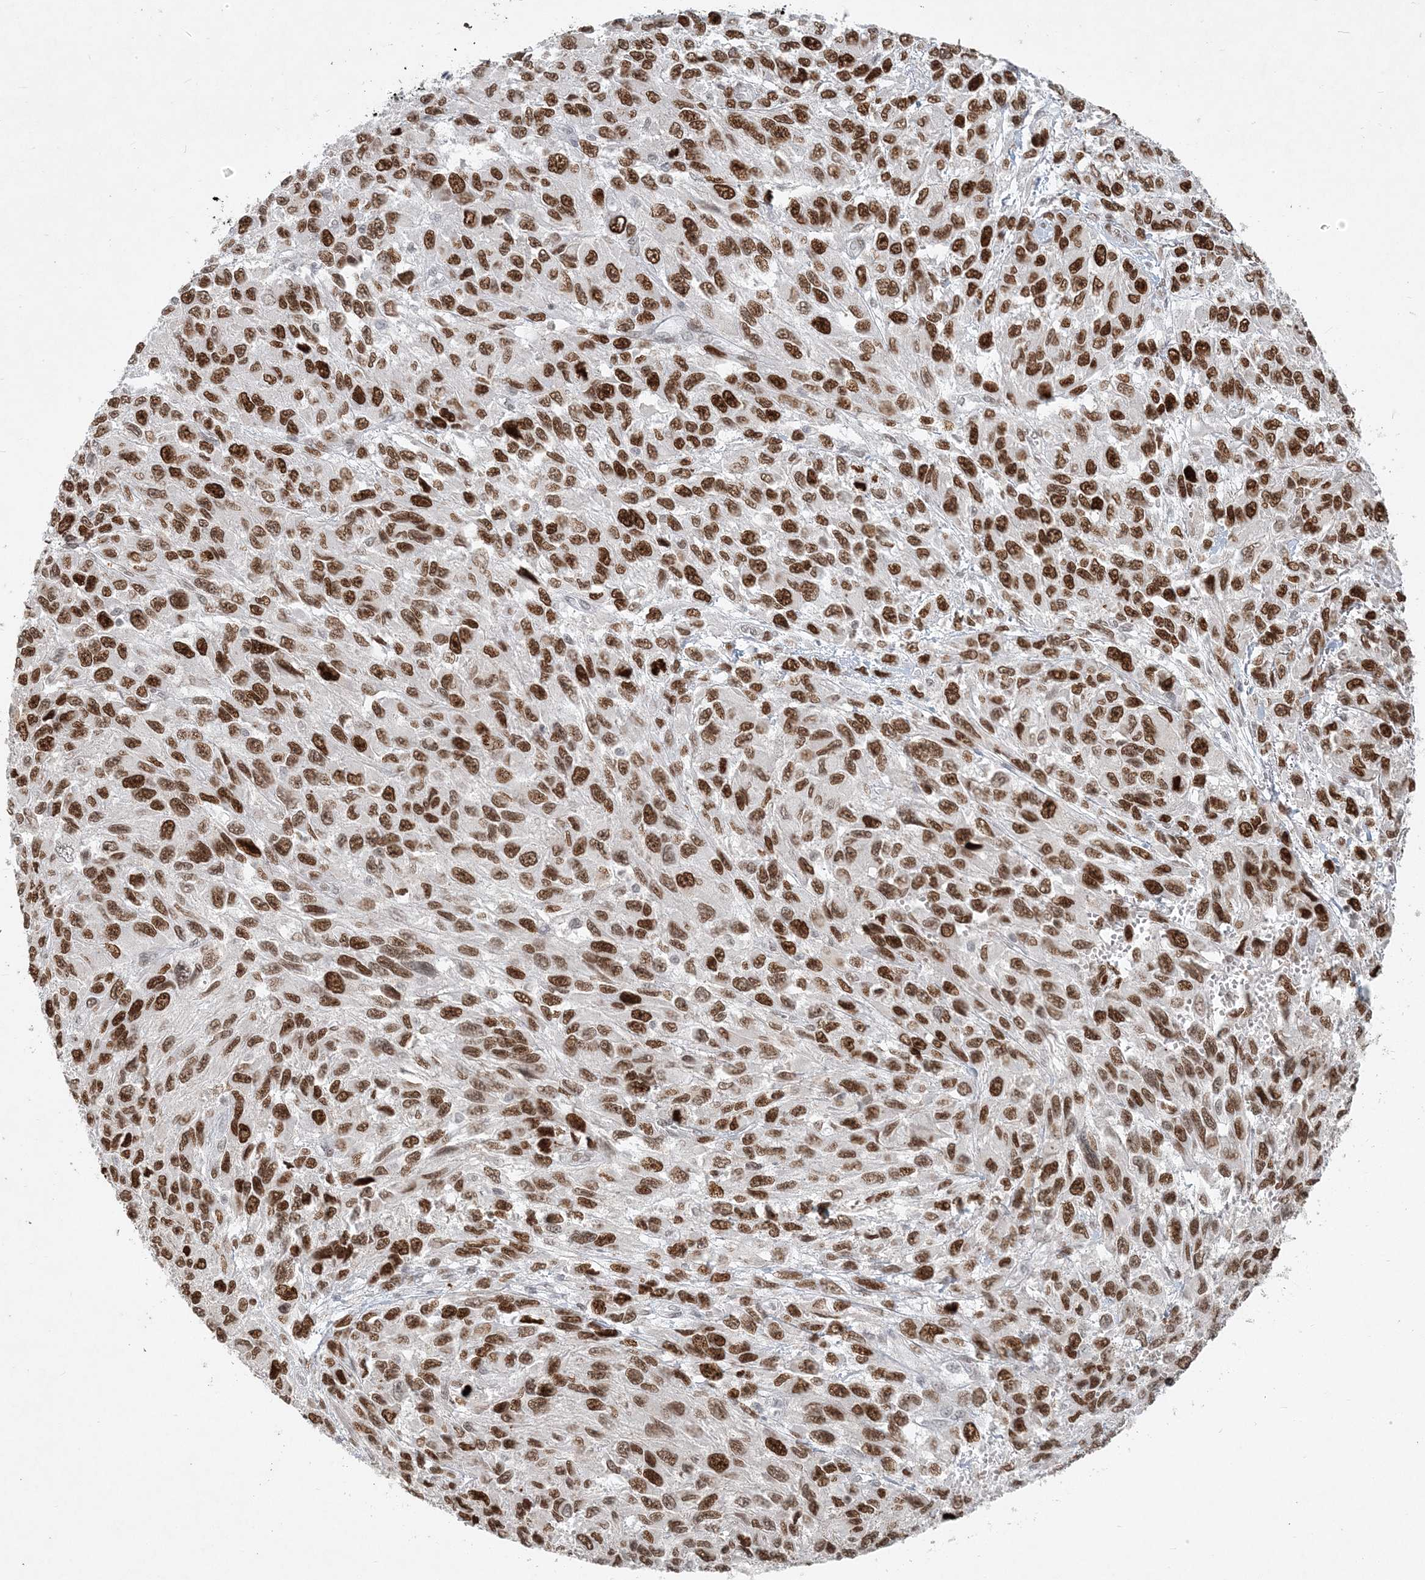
{"staining": {"intensity": "strong", "quantity": ">75%", "location": "nuclear"}, "tissue": "melanoma", "cell_type": "Tumor cells", "image_type": "cancer", "snomed": [{"axis": "morphology", "description": "Malignant melanoma, NOS"}, {"axis": "topography", "description": "Skin"}], "caption": "Immunohistochemical staining of melanoma reveals strong nuclear protein expression in approximately >75% of tumor cells.", "gene": "BAZ1B", "patient": {"sex": "female", "age": 96}}